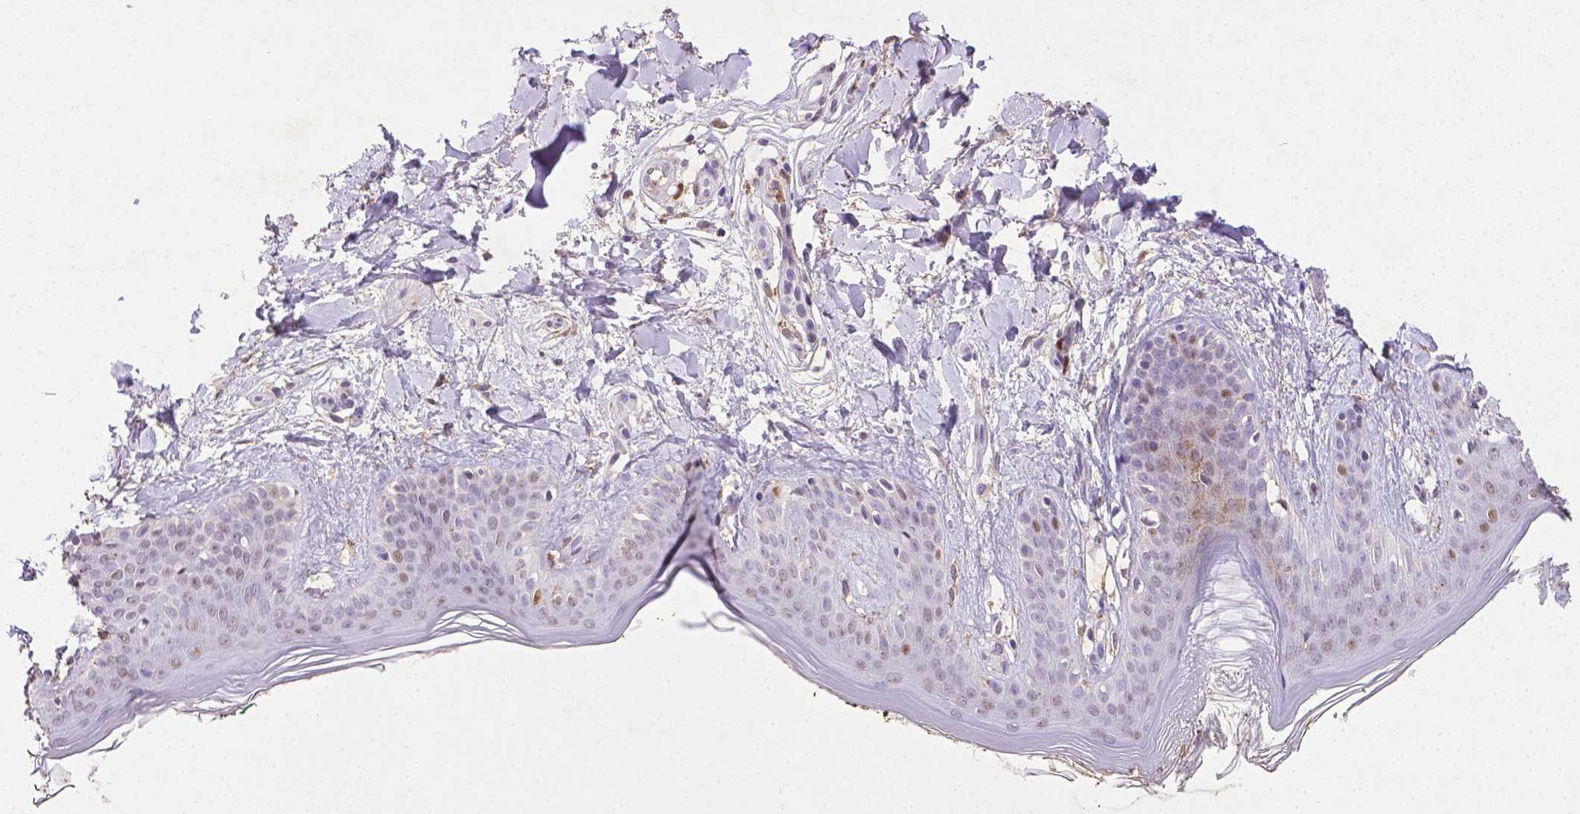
{"staining": {"intensity": "moderate", "quantity": "<25%", "location": "nuclear"}, "tissue": "skin", "cell_type": "Fibroblasts", "image_type": "normal", "snomed": [{"axis": "morphology", "description": "Normal tissue, NOS"}, {"axis": "topography", "description": "Skin"}], "caption": "Brown immunohistochemical staining in benign skin reveals moderate nuclear expression in about <25% of fibroblasts.", "gene": "CDKN1A", "patient": {"sex": "female", "age": 34}}